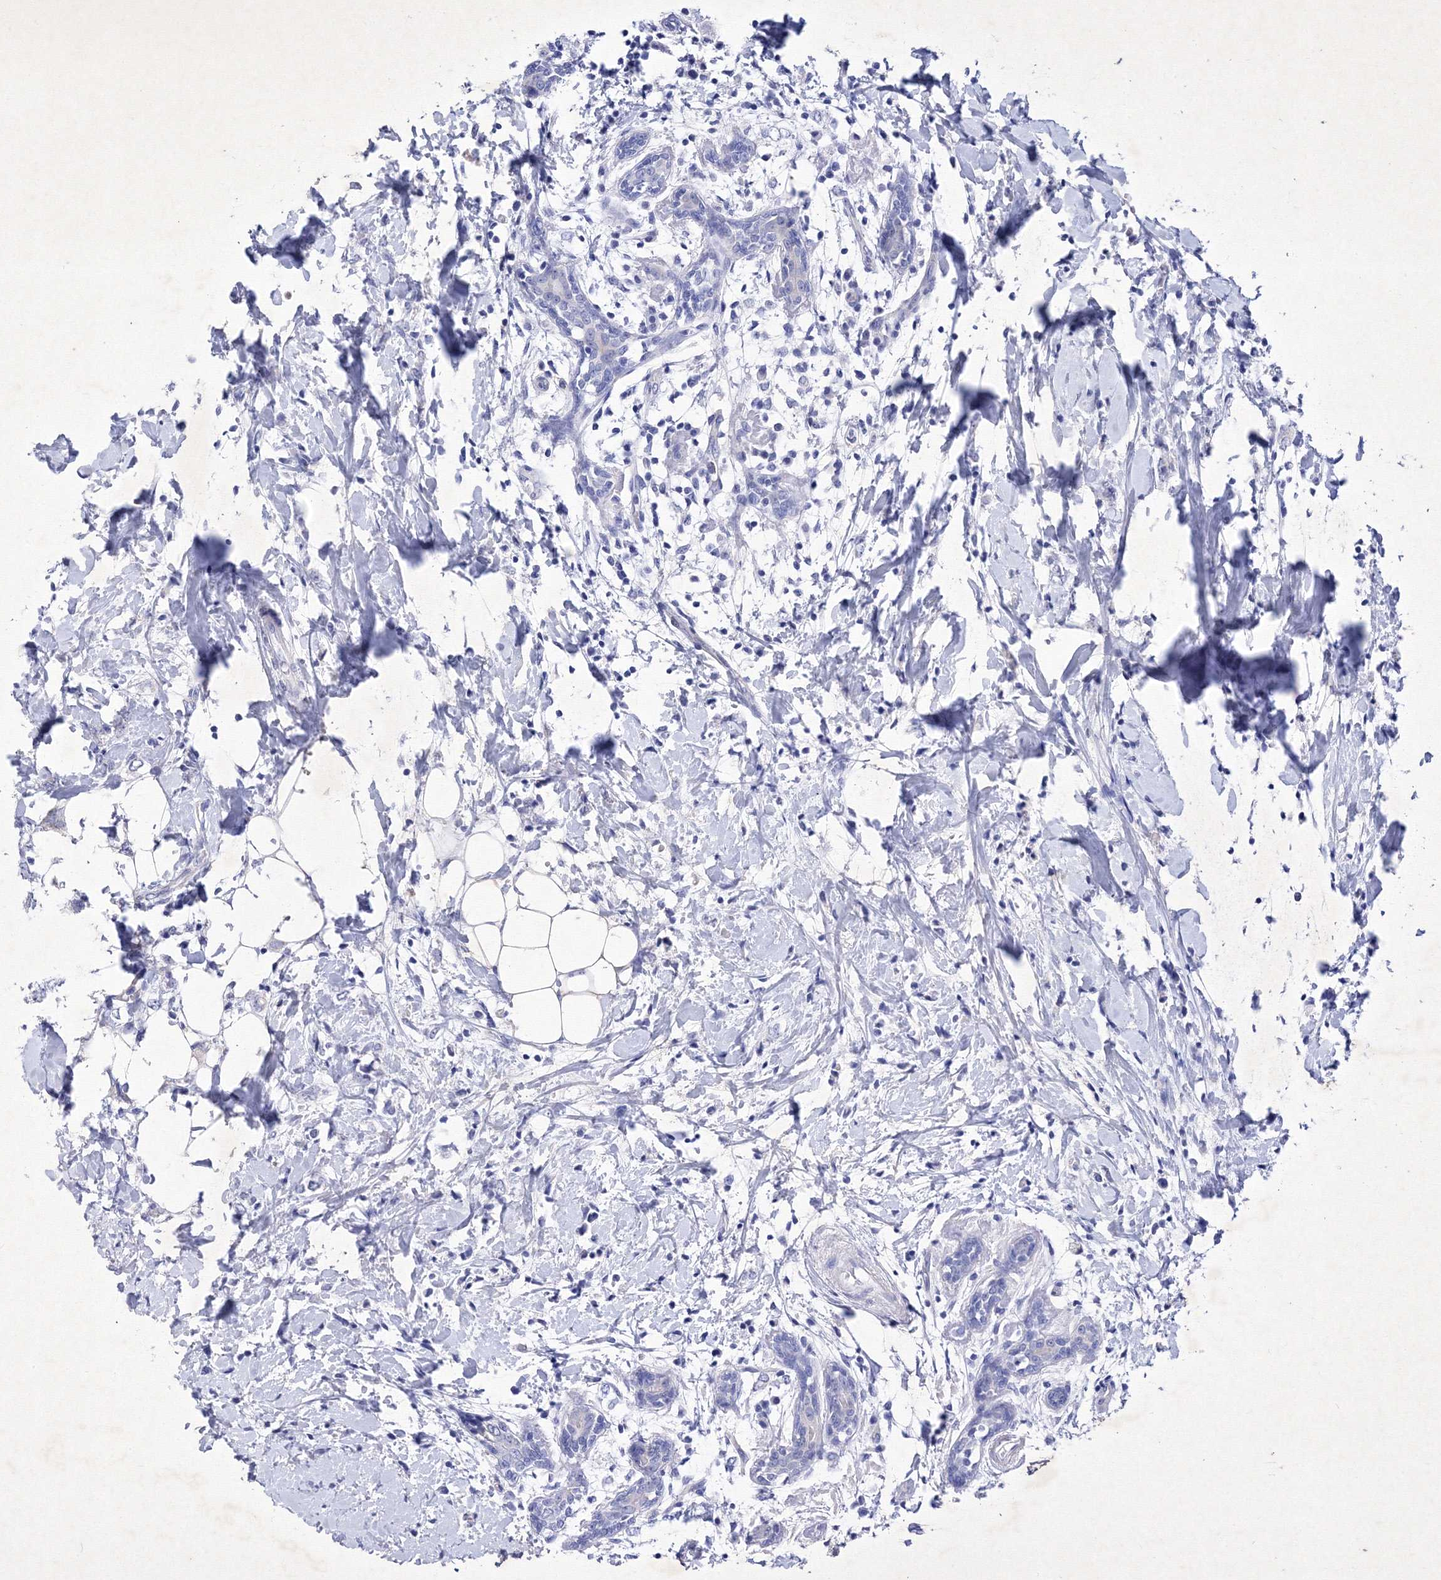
{"staining": {"intensity": "negative", "quantity": "none", "location": "none"}, "tissue": "breast cancer", "cell_type": "Tumor cells", "image_type": "cancer", "snomed": [{"axis": "morphology", "description": "Normal tissue, NOS"}, {"axis": "morphology", "description": "Lobular carcinoma"}, {"axis": "topography", "description": "Breast"}], "caption": "Image shows no protein positivity in tumor cells of breast cancer (lobular carcinoma) tissue.", "gene": "GPN1", "patient": {"sex": "female", "age": 47}}